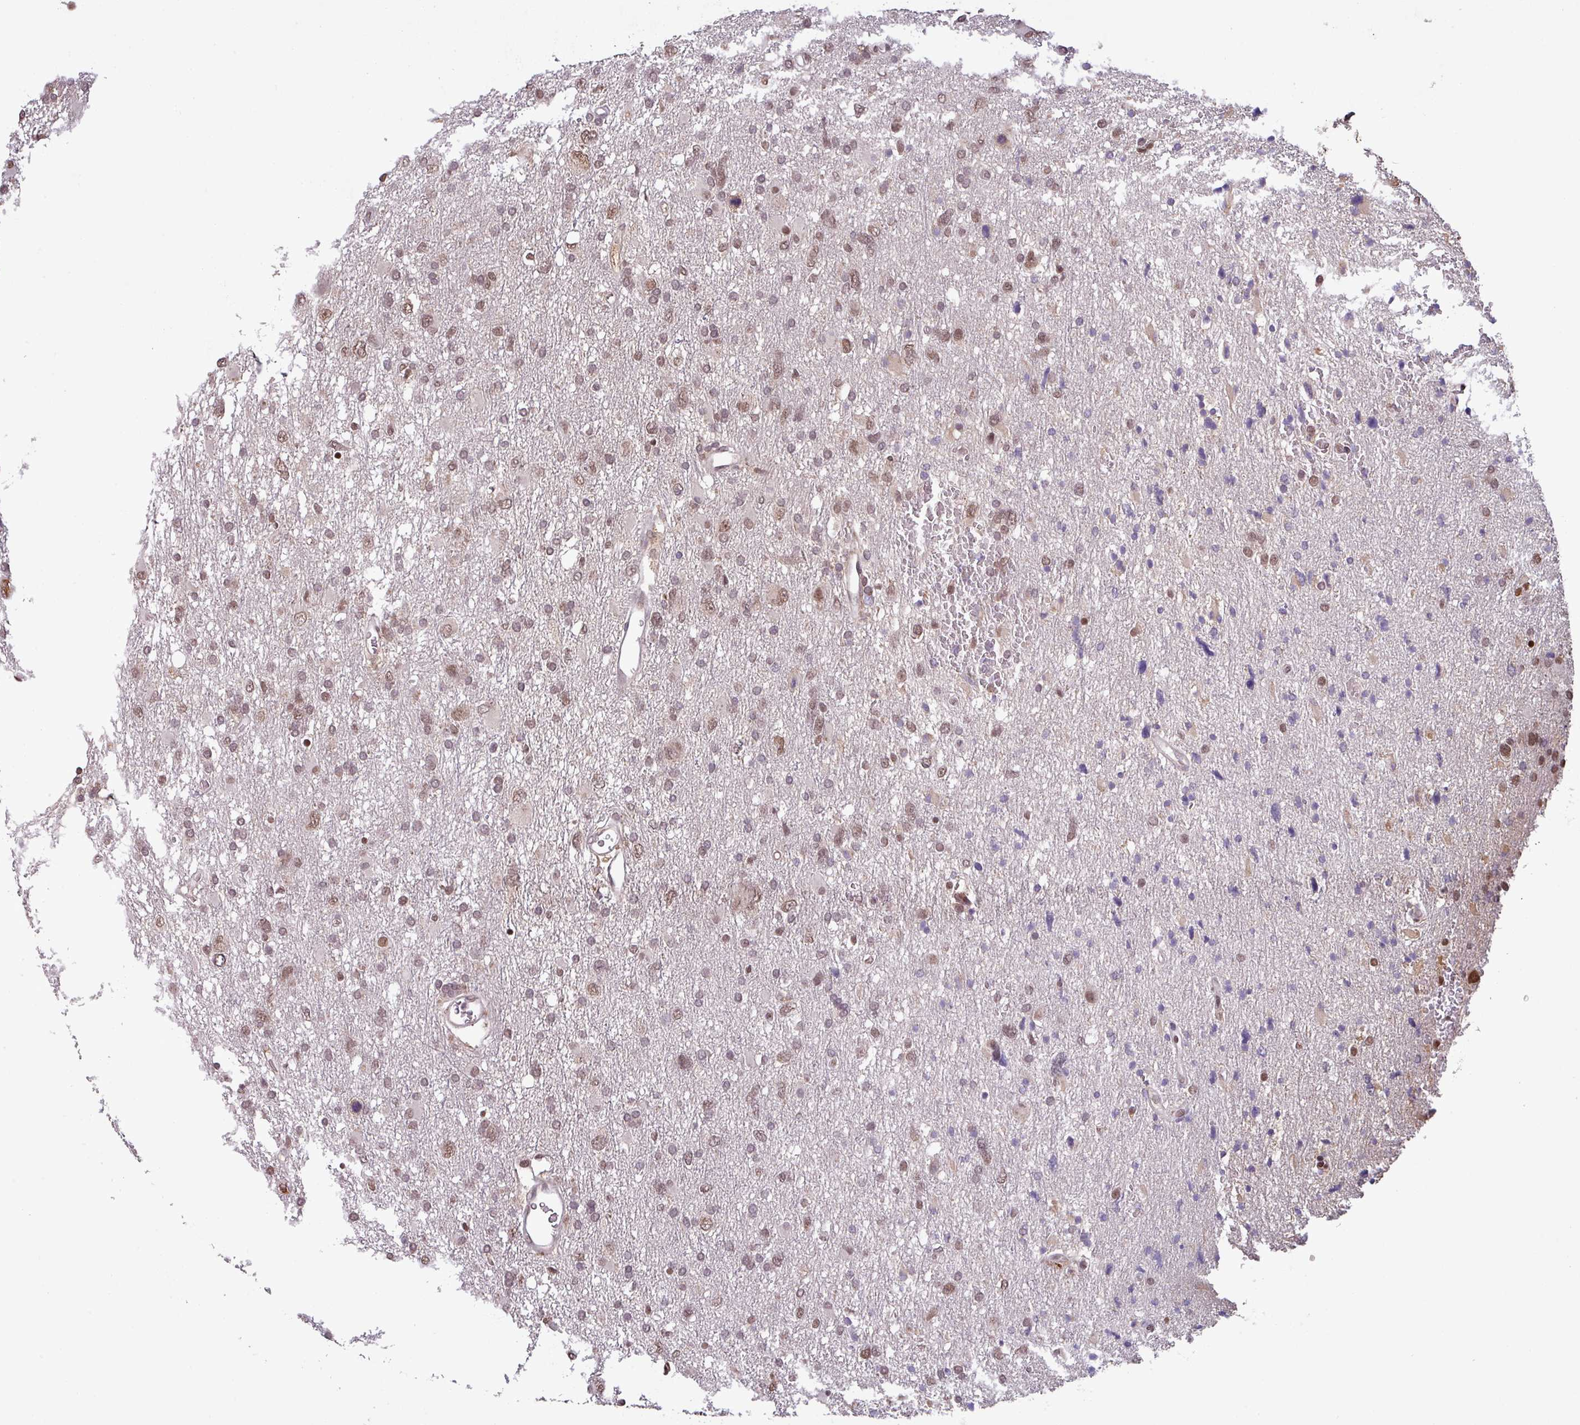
{"staining": {"intensity": "moderate", "quantity": "25%-75%", "location": "nuclear"}, "tissue": "glioma", "cell_type": "Tumor cells", "image_type": "cancer", "snomed": [{"axis": "morphology", "description": "Glioma, malignant, High grade"}, {"axis": "topography", "description": "Brain"}], "caption": "Immunohistochemical staining of human glioma shows medium levels of moderate nuclear protein positivity in approximately 25%-75% of tumor cells. (Brightfield microscopy of DAB IHC at high magnification).", "gene": "NOB1", "patient": {"sex": "male", "age": 61}}